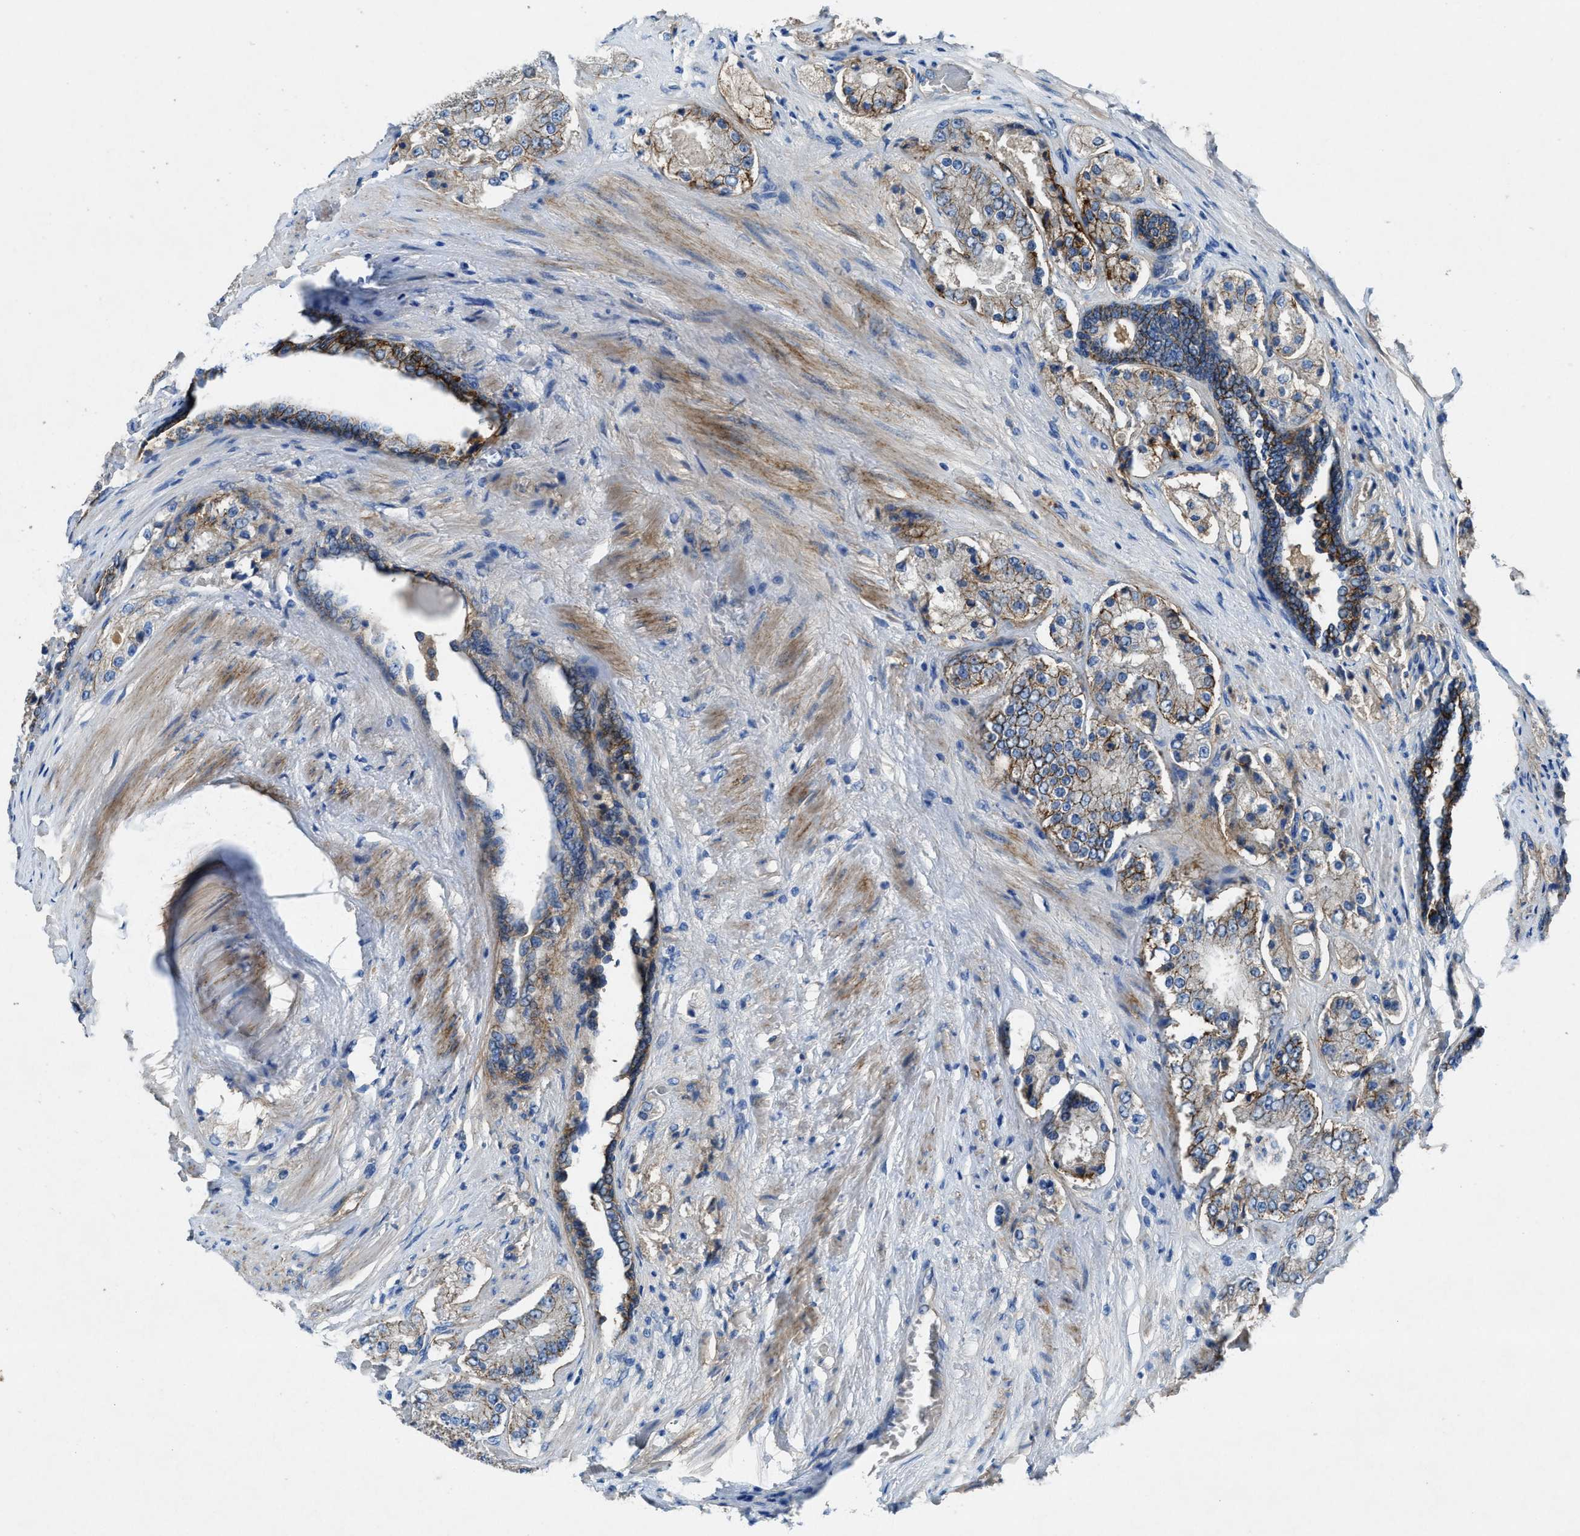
{"staining": {"intensity": "moderate", "quantity": "25%-75%", "location": "cytoplasmic/membranous"}, "tissue": "prostate cancer", "cell_type": "Tumor cells", "image_type": "cancer", "snomed": [{"axis": "morphology", "description": "Adenocarcinoma, High grade"}, {"axis": "topography", "description": "Prostate"}], "caption": "Tumor cells show medium levels of moderate cytoplasmic/membranous staining in approximately 25%-75% of cells in high-grade adenocarcinoma (prostate). (Brightfield microscopy of DAB IHC at high magnification).", "gene": "PTGFRN", "patient": {"sex": "male", "age": 65}}